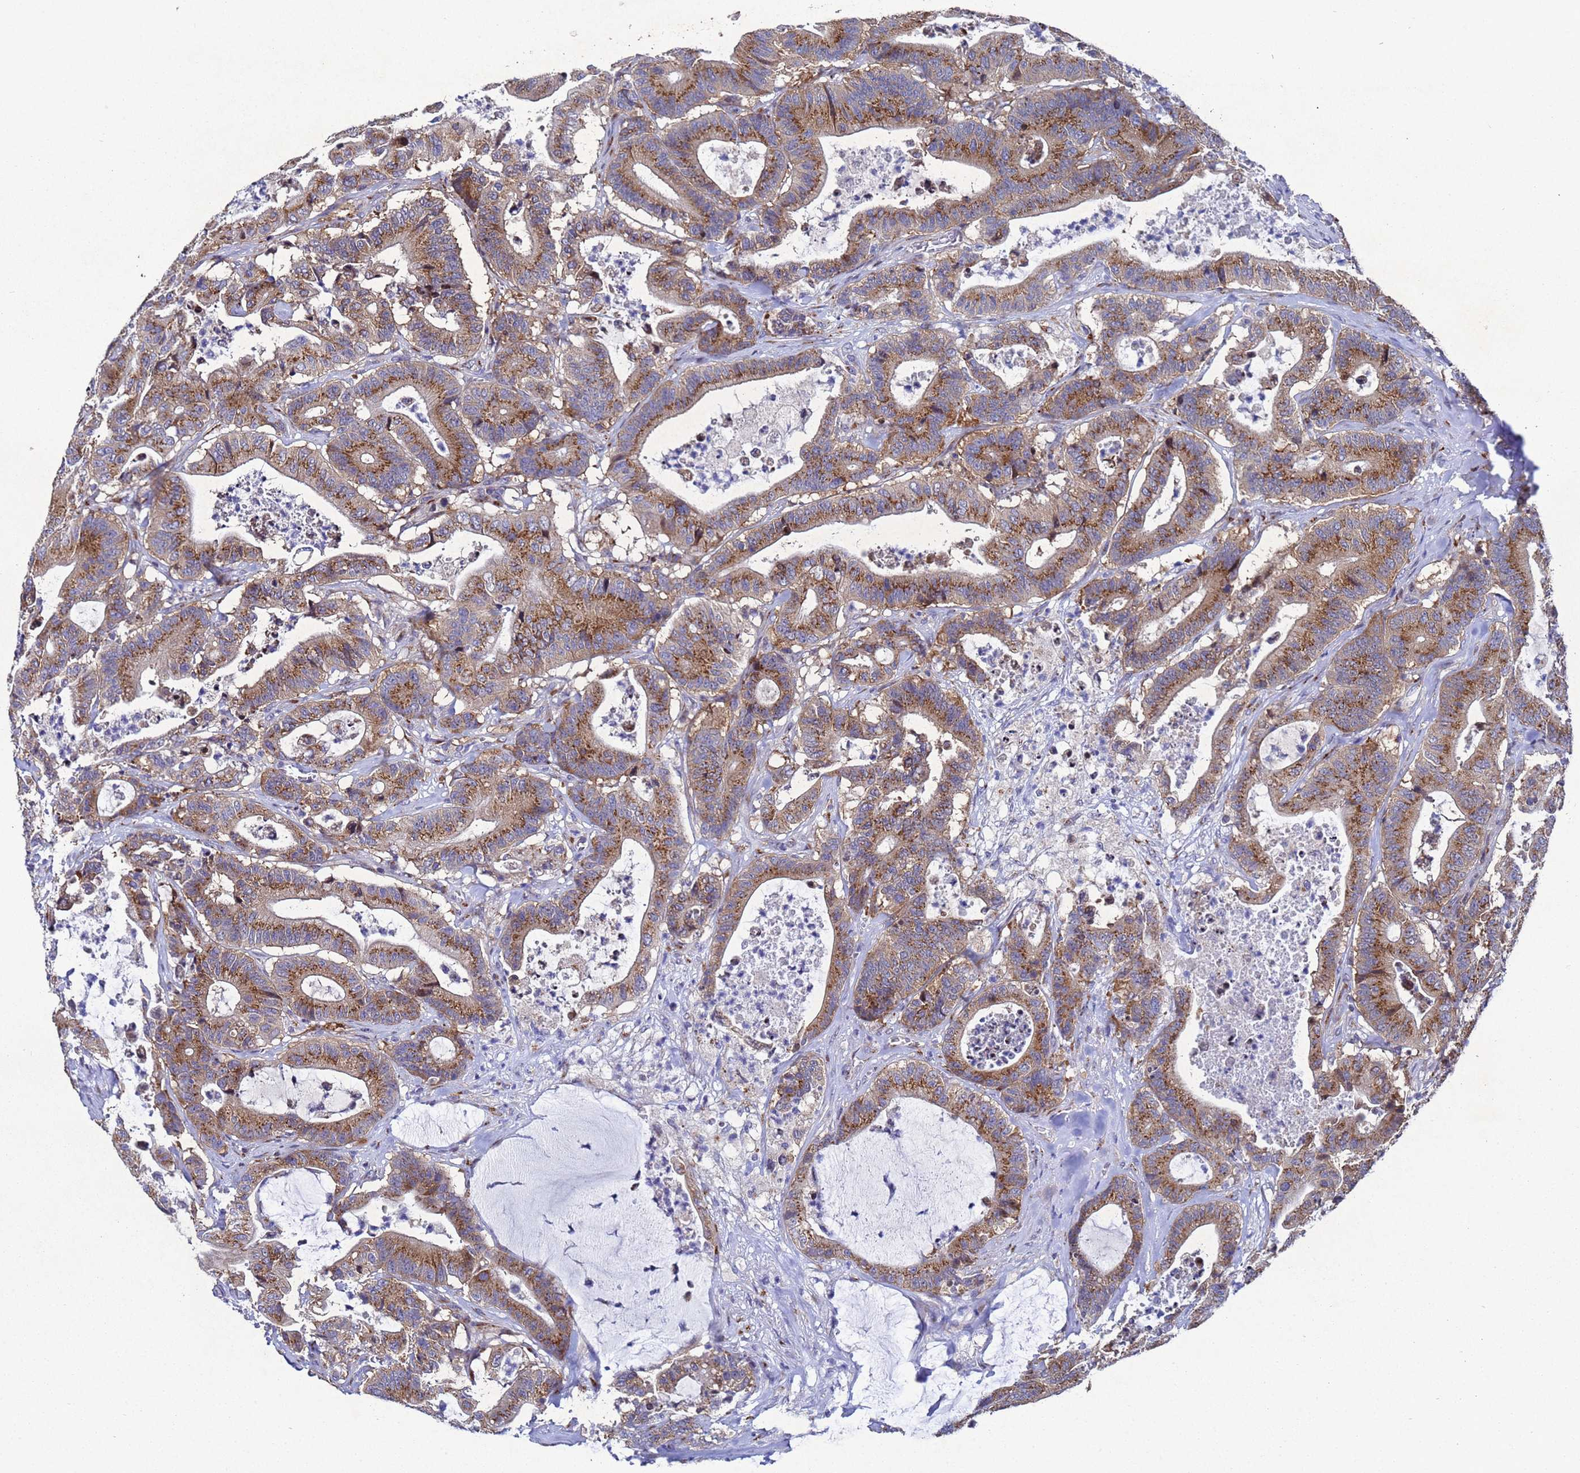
{"staining": {"intensity": "moderate", "quantity": ">75%", "location": "cytoplasmic/membranous"}, "tissue": "colorectal cancer", "cell_type": "Tumor cells", "image_type": "cancer", "snomed": [{"axis": "morphology", "description": "Adenocarcinoma, NOS"}, {"axis": "topography", "description": "Colon"}], "caption": "High-power microscopy captured an immunohistochemistry histopathology image of colorectal adenocarcinoma, revealing moderate cytoplasmic/membranous staining in about >75% of tumor cells. (brown staining indicates protein expression, while blue staining denotes nuclei).", "gene": "NSUN6", "patient": {"sex": "female", "age": 84}}